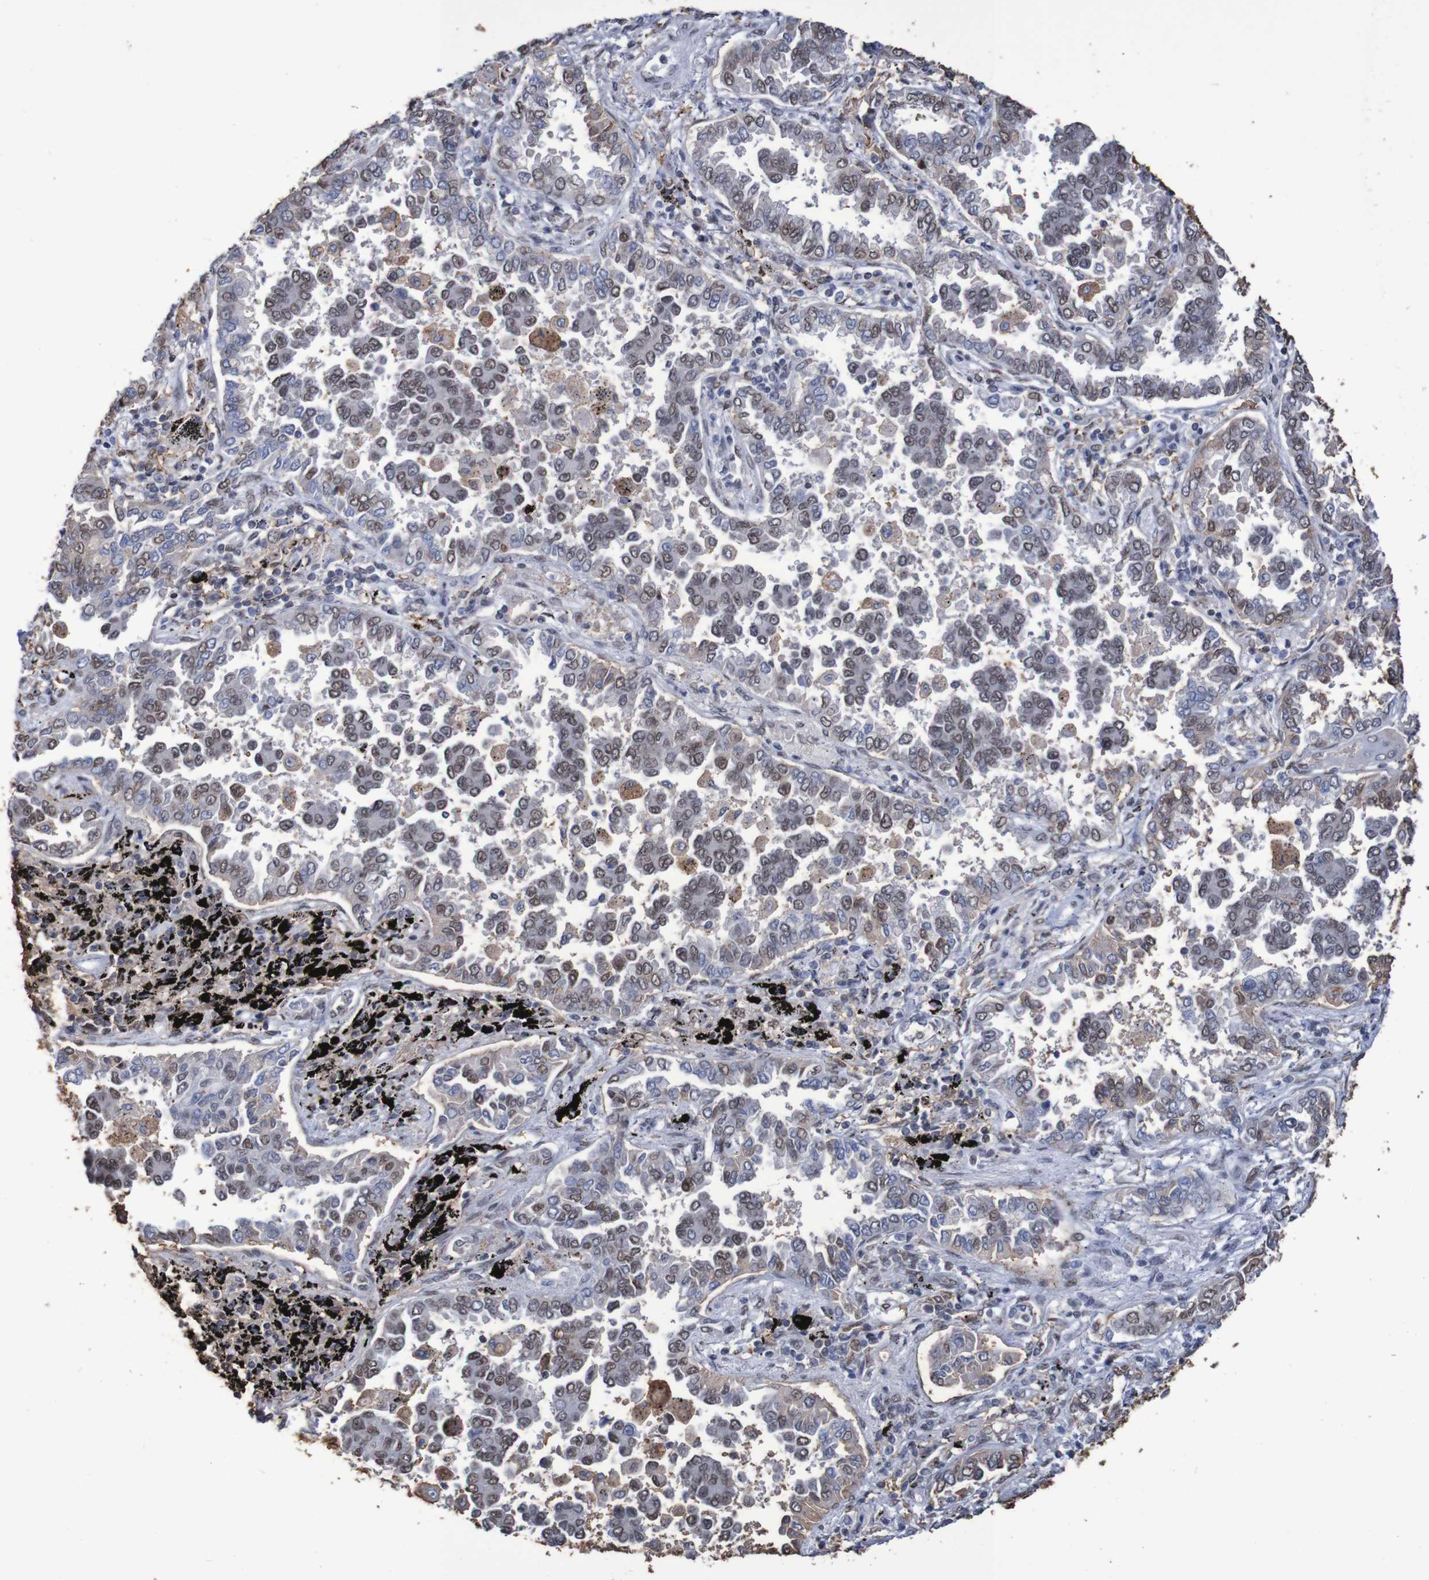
{"staining": {"intensity": "weak", "quantity": "25%-75%", "location": "nuclear"}, "tissue": "lung cancer", "cell_type": "Tumor cells", "image_type": "cancer", "snomed": [{"axis": "morphology", "description": "Normal tissue, NOS"}, {"axis": "morphology", "description": "Adenocarcinoma, NOS"}, {"axis": "topography", "description": "Lung"}], "caption": "Lung cancer (adenocarcinoma) tissue demonstrates weak nuclear staining in approximately 25%-75% of tumor cells, visualized by immunohistochemistry.", "gene": "MRTFB", "patient": {"sex": "male", "age": 59}}